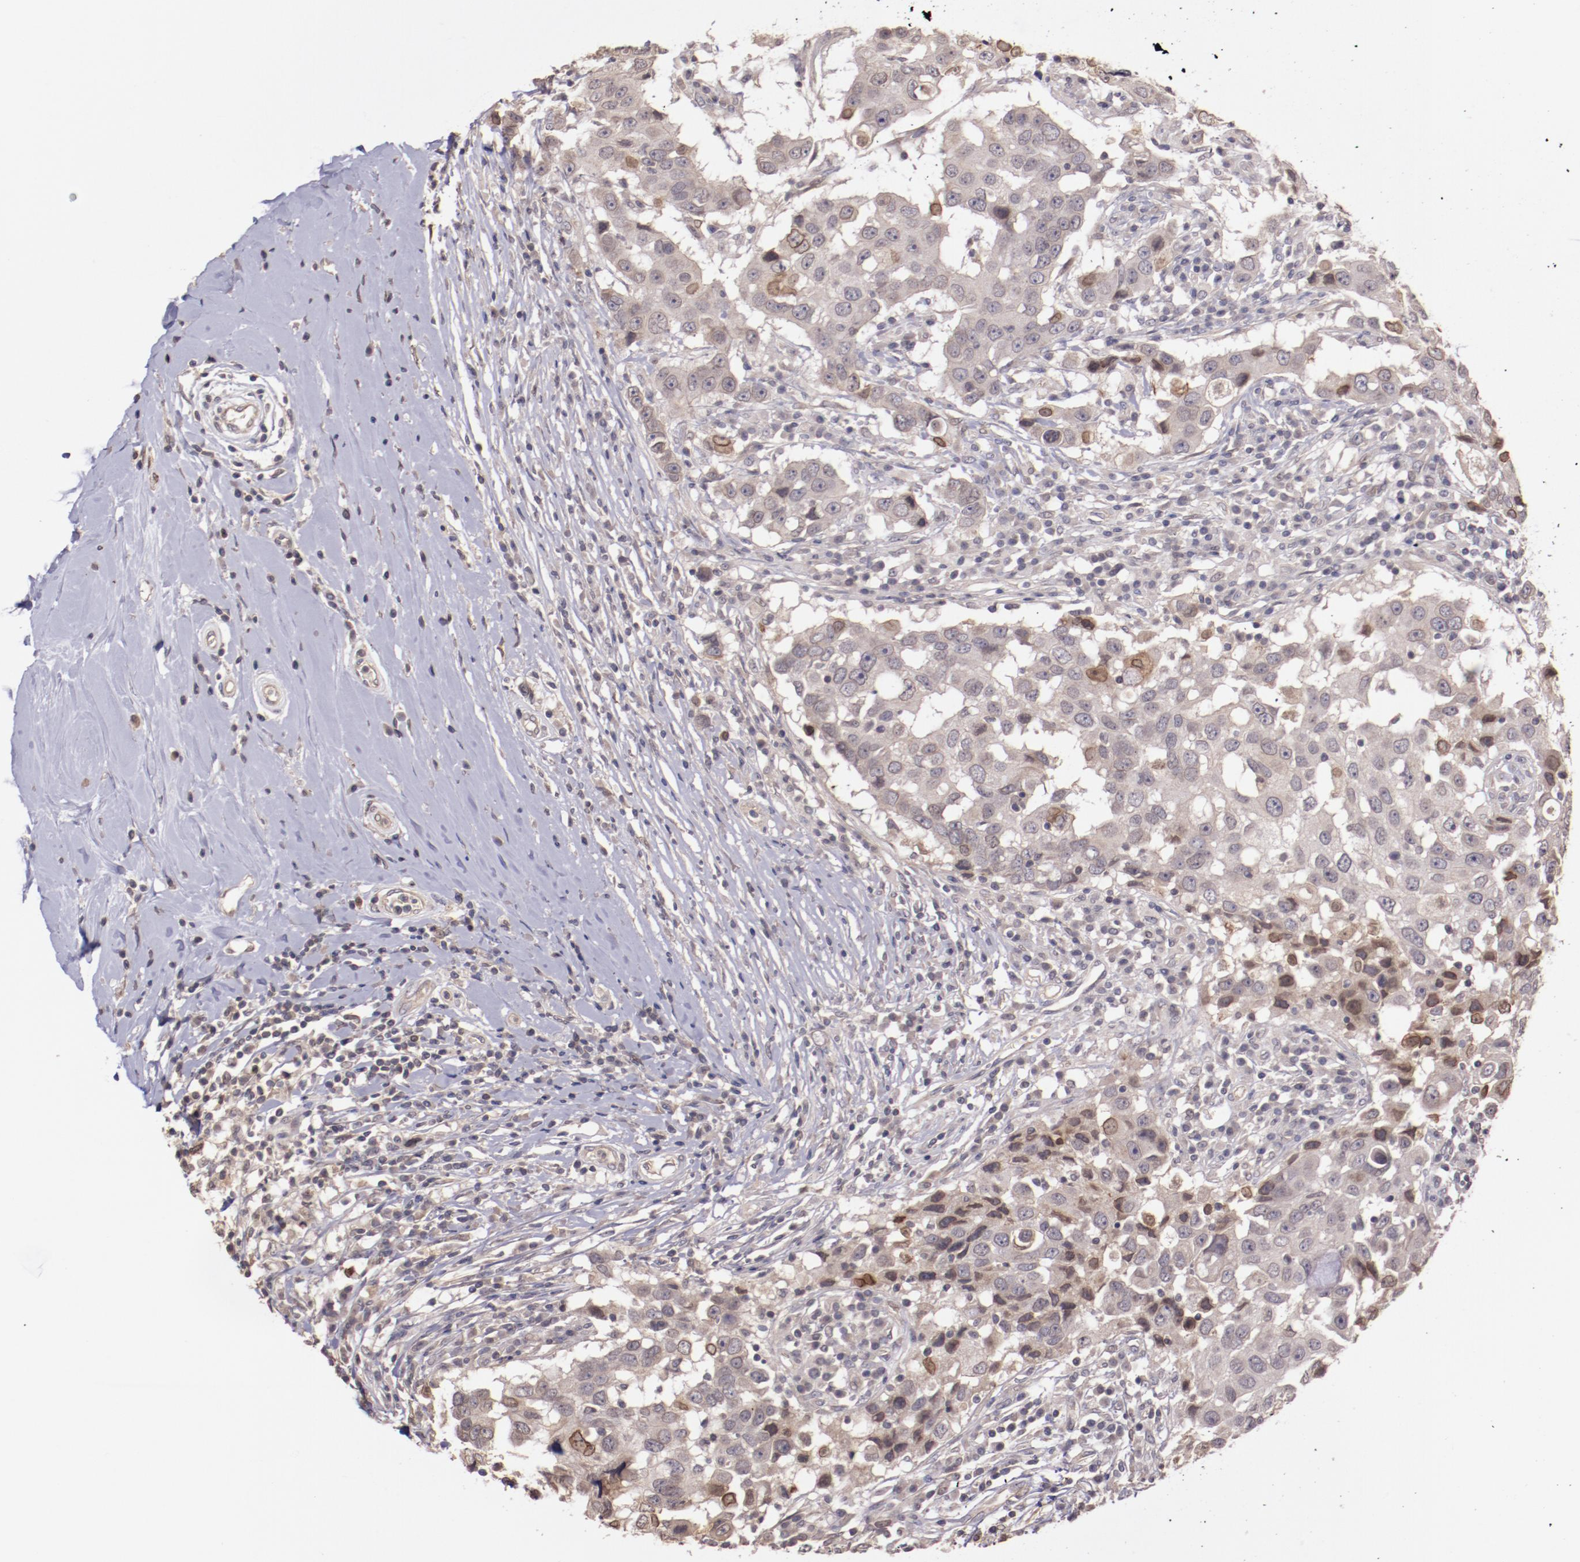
{"staining": {"intensity": "weak", "quantity": ">75%", "location": "cytoplasmic/membranous"}, "tissue": "breast cancer", "cell_type": "Tumor cells", "image_type": "cancer", "snomed": [{"axis": "morphology", "description": "Duct carcinoma"}, {"axis": "topography", "description": "Breast"}], "caption": "Human breast cancer stained for a protein (brown) displays weak cytoplasmic/membranous positive expression in approximately >75% of tumor cells.", "gene": "NUP62CL", "patient": {"sex": "female", "age": 27}}